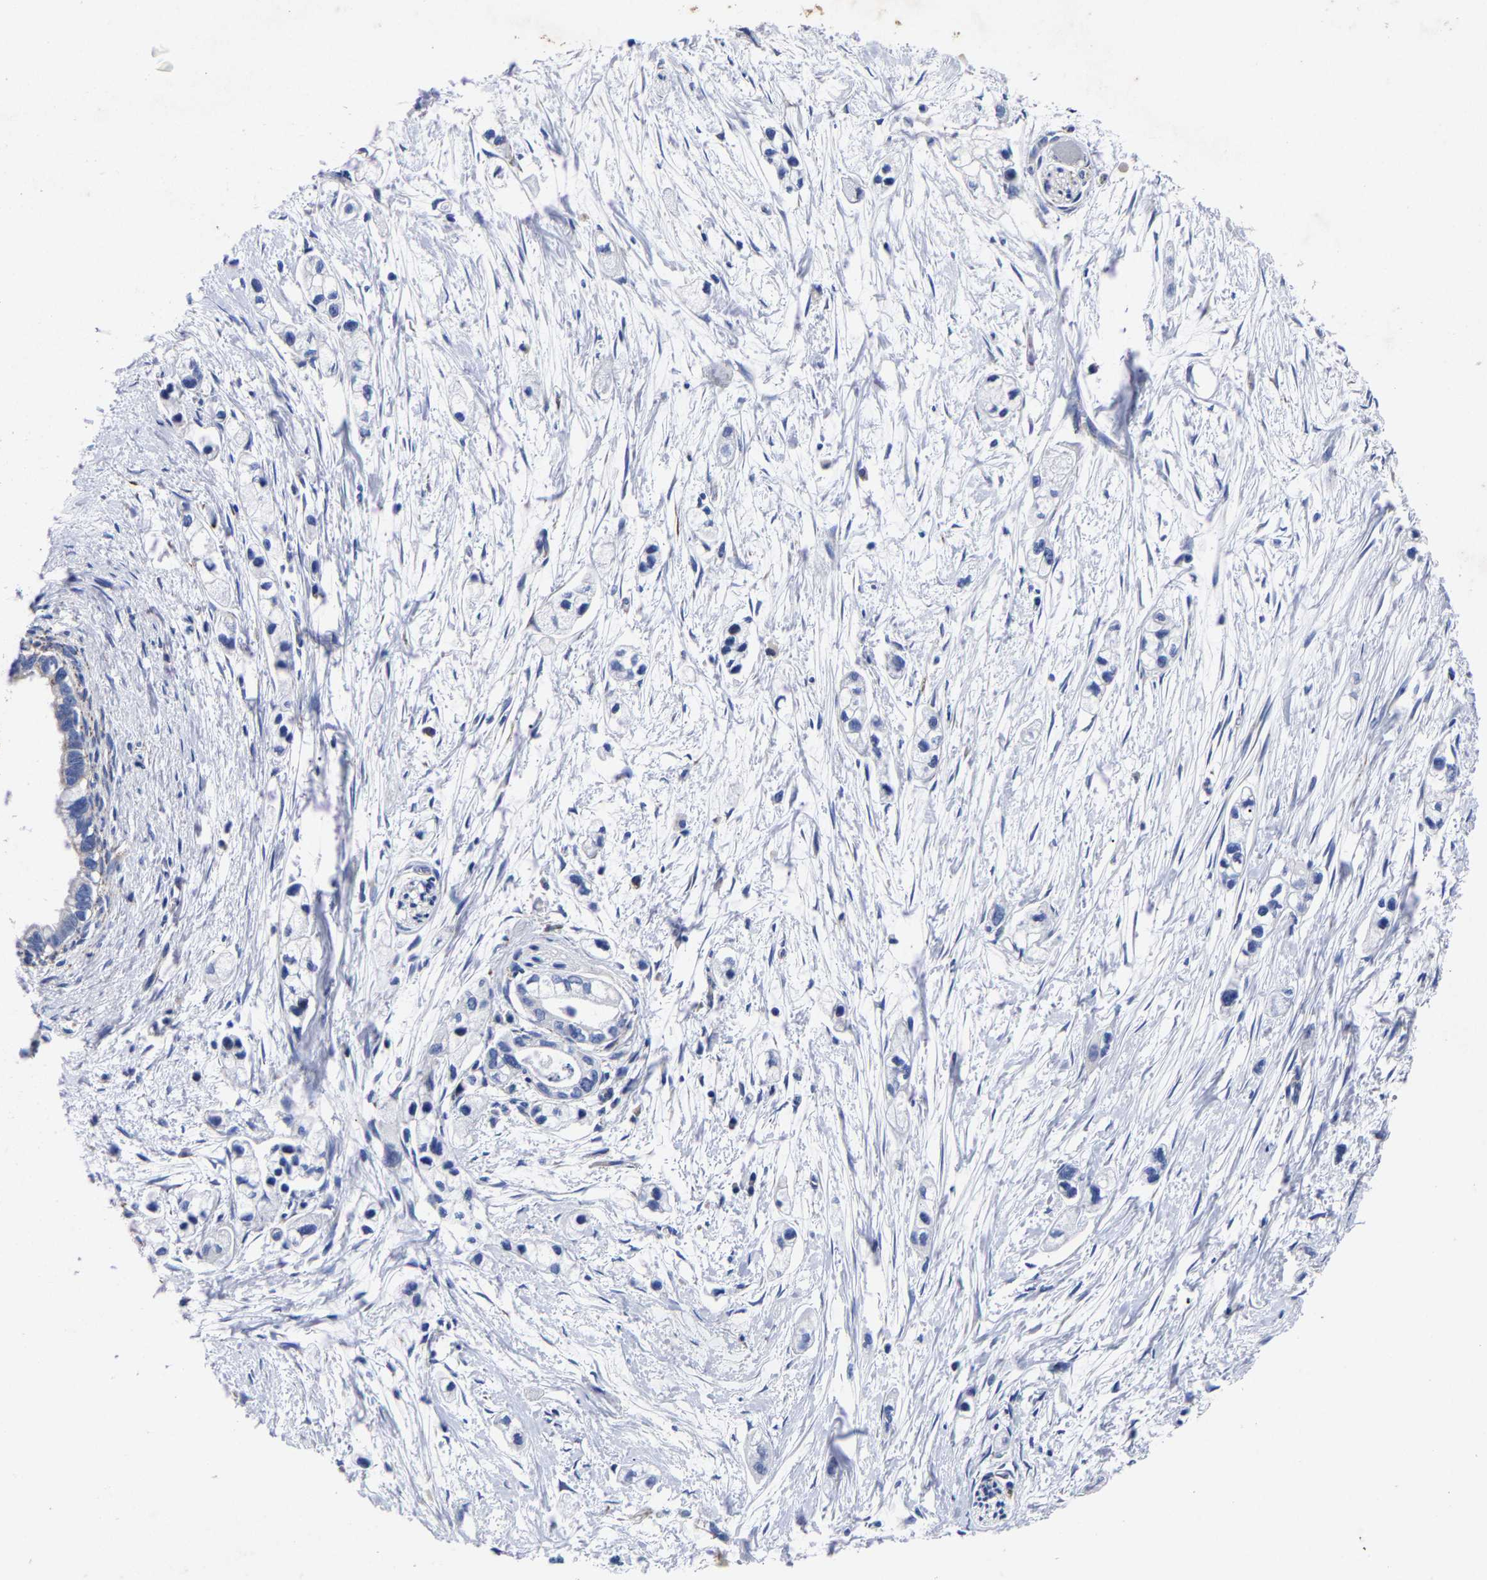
{"staining": {"intensity": "negative", "quantity": "none", "location": "none"}, "tissue": "pancreatic cancer", "cell_type": "Tumor cells", "image_type": "cancer", "snomed": [{"axis": "morphology", "description": "Adenocarcinoma, NOS"}, {"axis": "topography", "description": "Pancreas"}], "caption": "Pancreatic adenocarcinoma stained for a protein using immunohistochemistry demonstrates no expression tumor cells.", "gene": "AASS", "patient": {"sex": "male", "age": 74}}